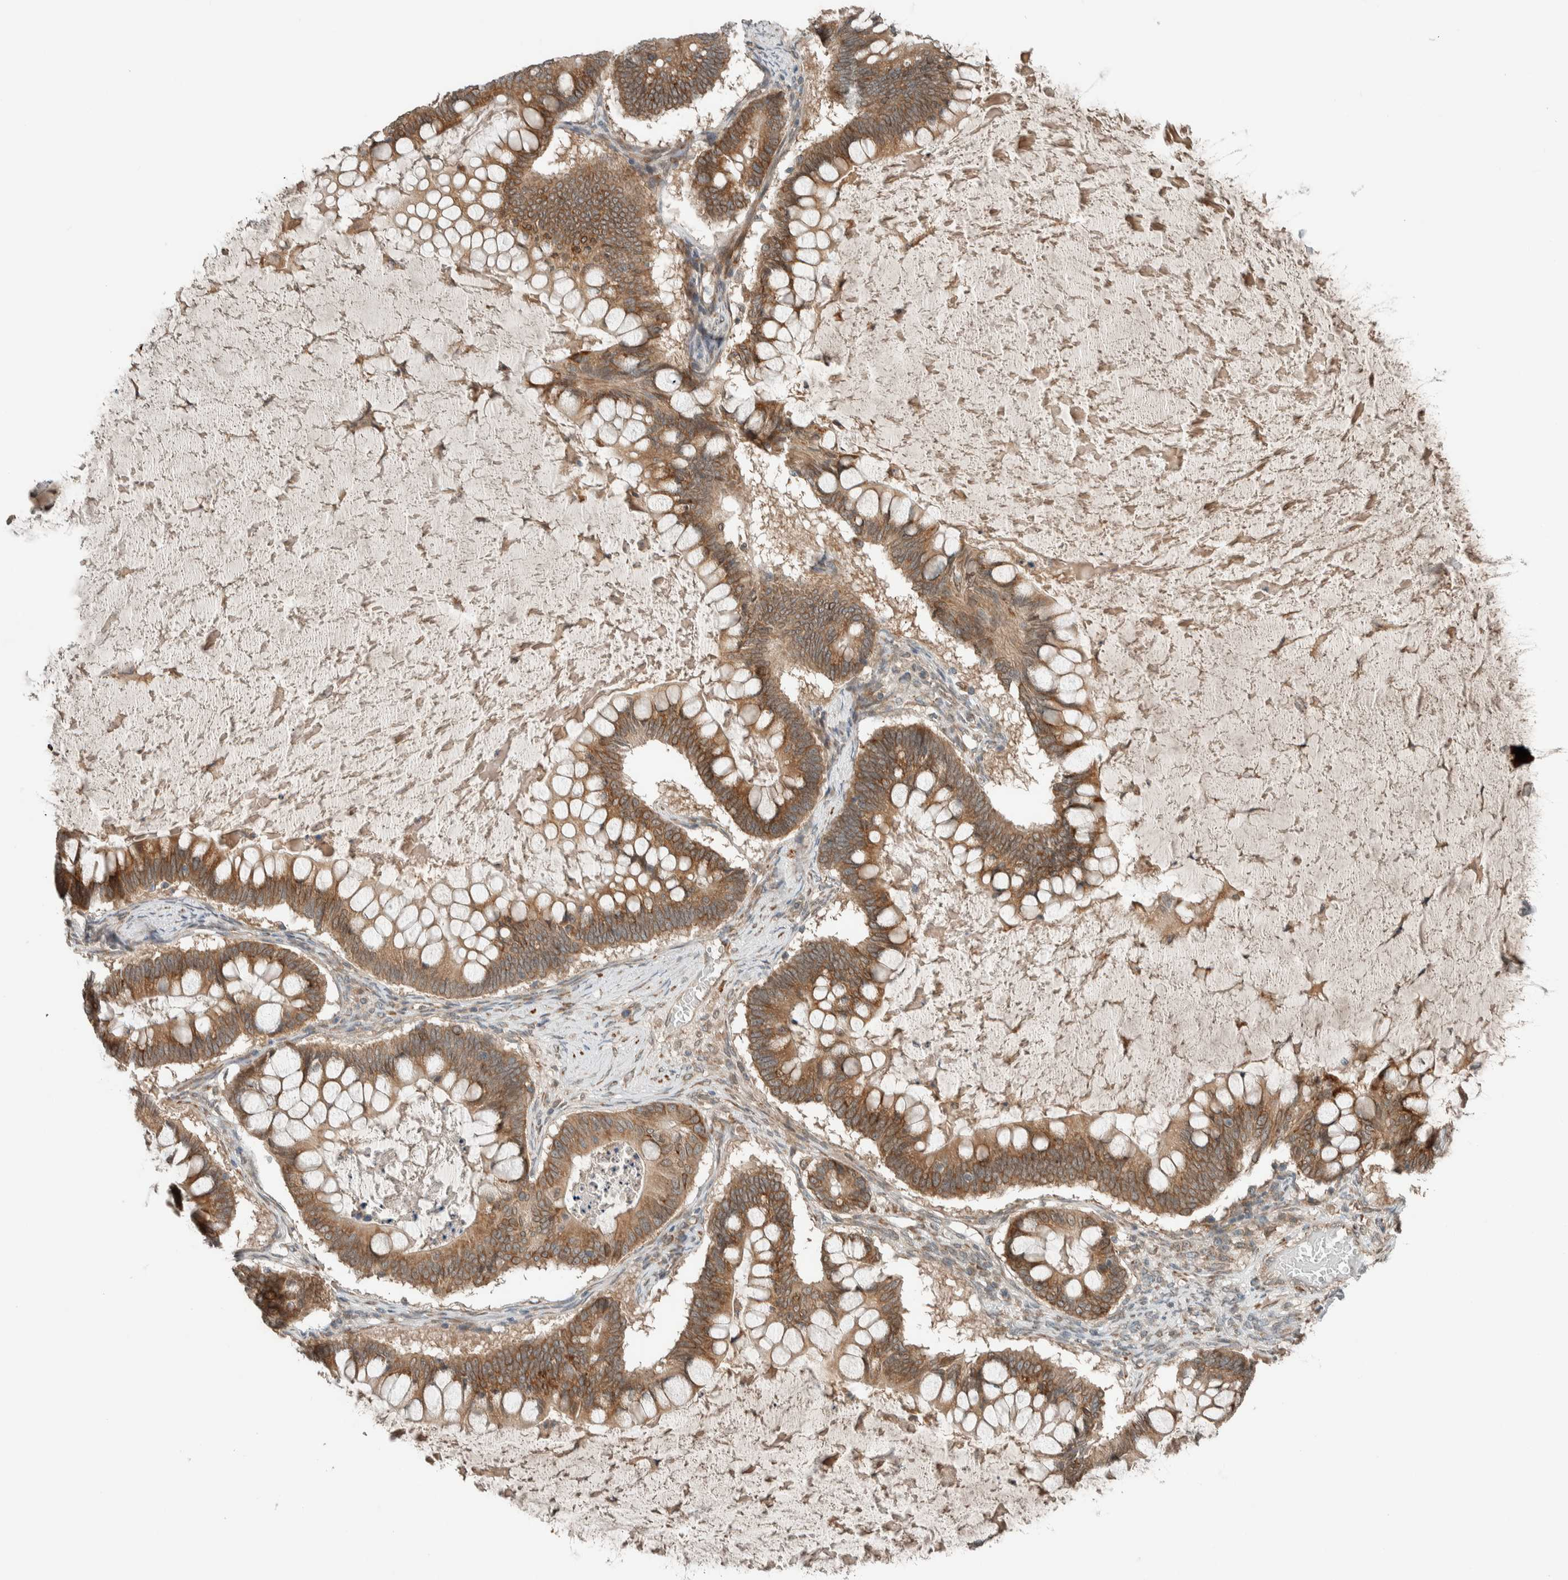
{"staining": {"intensity": "moderate", "quantity": ">75%", "location": "cytoplasmic/membranous"}, "tissue": "ovarian cancer", "cell_type": "Tumor cells", "image_type": "cancer", "snomed": [{"axis": "morphology", "description": "Cystadenocarcinoma, mucinous, NOS"}, {"axis": "topography", "description": "Ovary"}], "caption": "A high-resolution photomicrograph shows IHC staining of ovarian cancer (mucinous cystadenocarcinoma), which shows moderate cytoplasmic/membranous positivity in approximately >75% of tumor cells.", "gene": "CTBP2", "patient": {"sex": "female", "age": 61}}